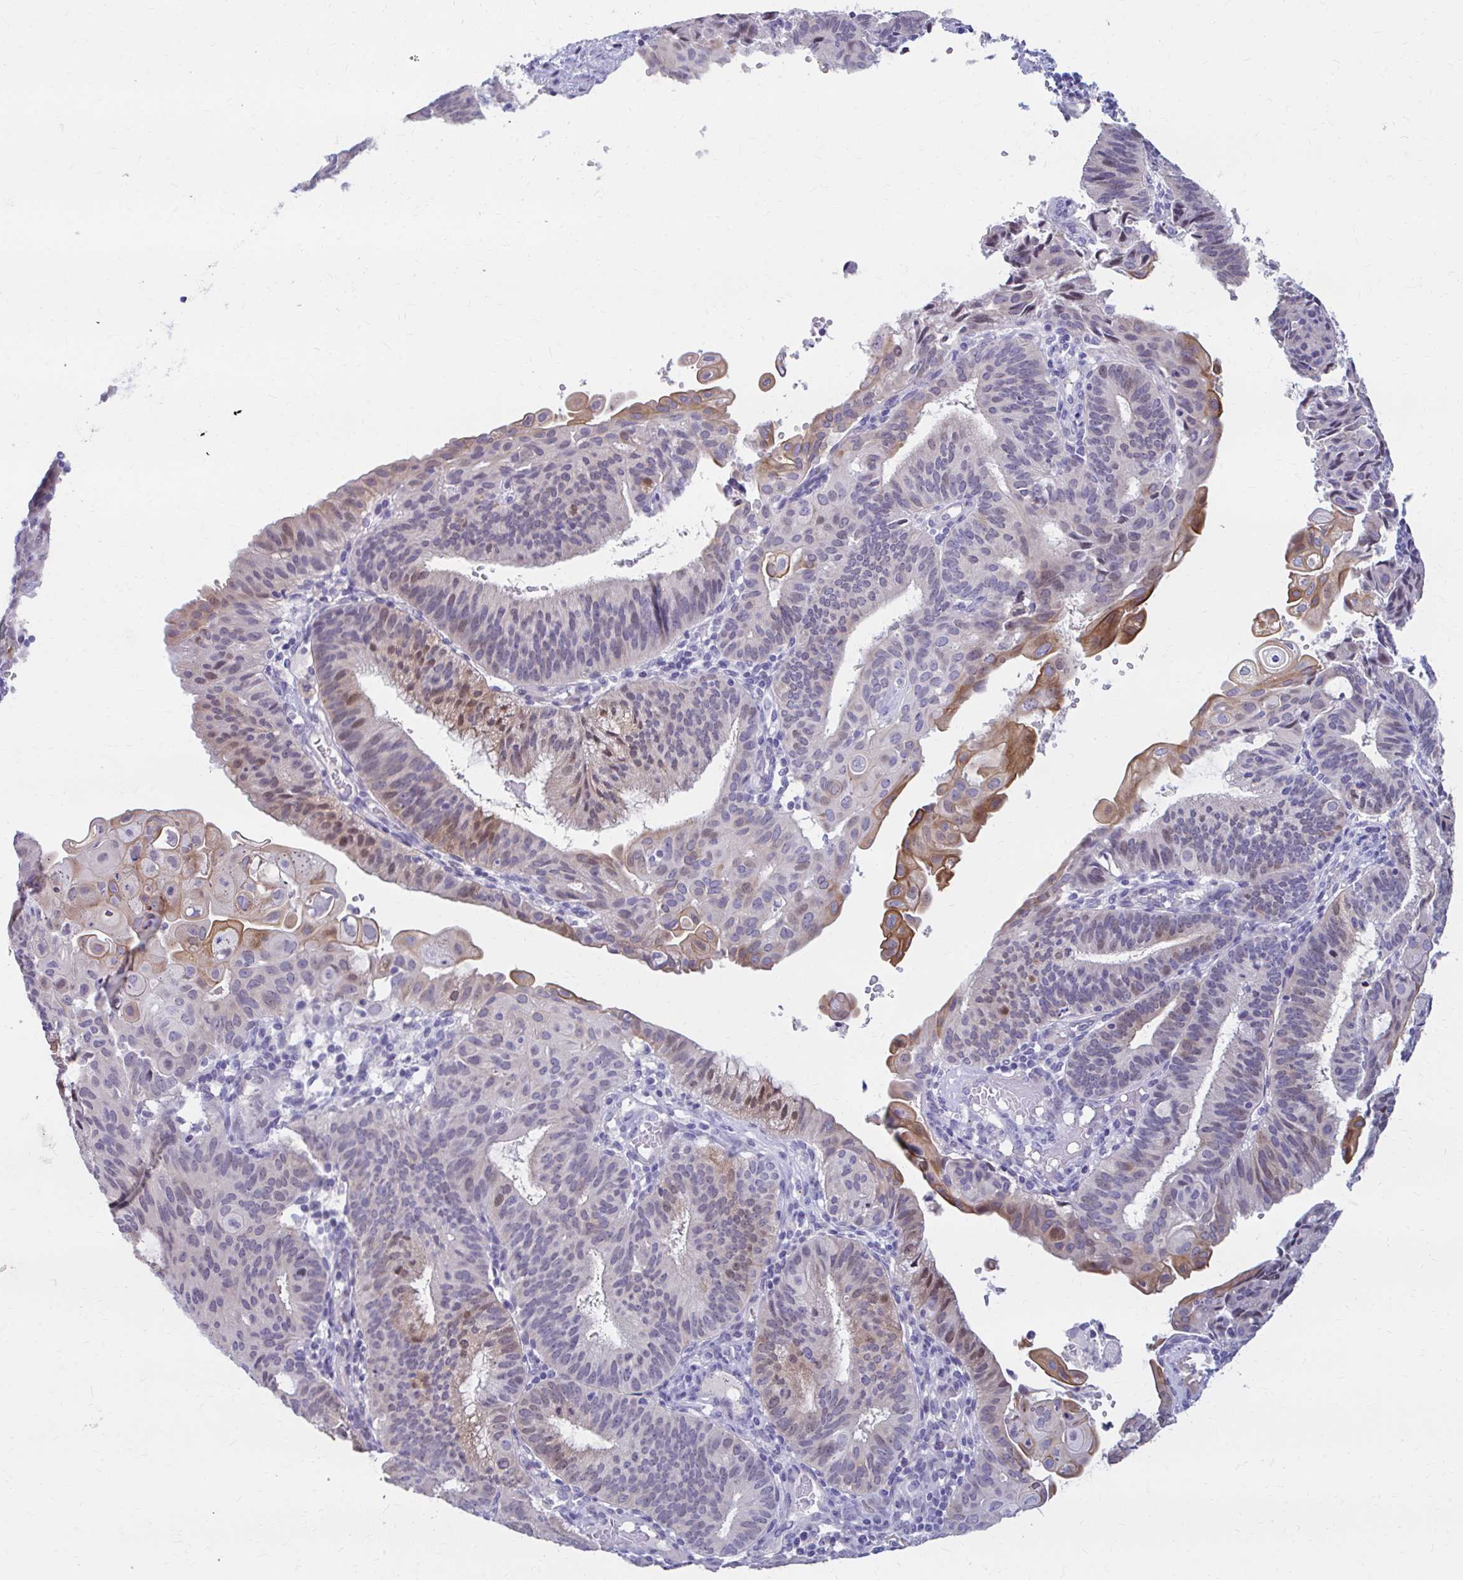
{"staining": {"intensity": "moderate", "quantity": "<25%", "location": "cytoplasmic/membranous,nuclear"}, "tissue": "endometrial cancer", "cell_type": "Tumor cells", "image_type": "cancer", "snomed": [{"axis": "morphology", "description": "Adenocarcinoma, NOS"}, {"axis": "topography", "description": "Endometrium"}], "caption": "A histopathology image showing moderate cytoplasmic/membranous and nuclear staining in approximately <25% of tumor cells in endometrial cancer, as visualized by brown immunohistochemical staining.", "gene": "RGS16", "patient": {"sex": "female", "age": 49}}